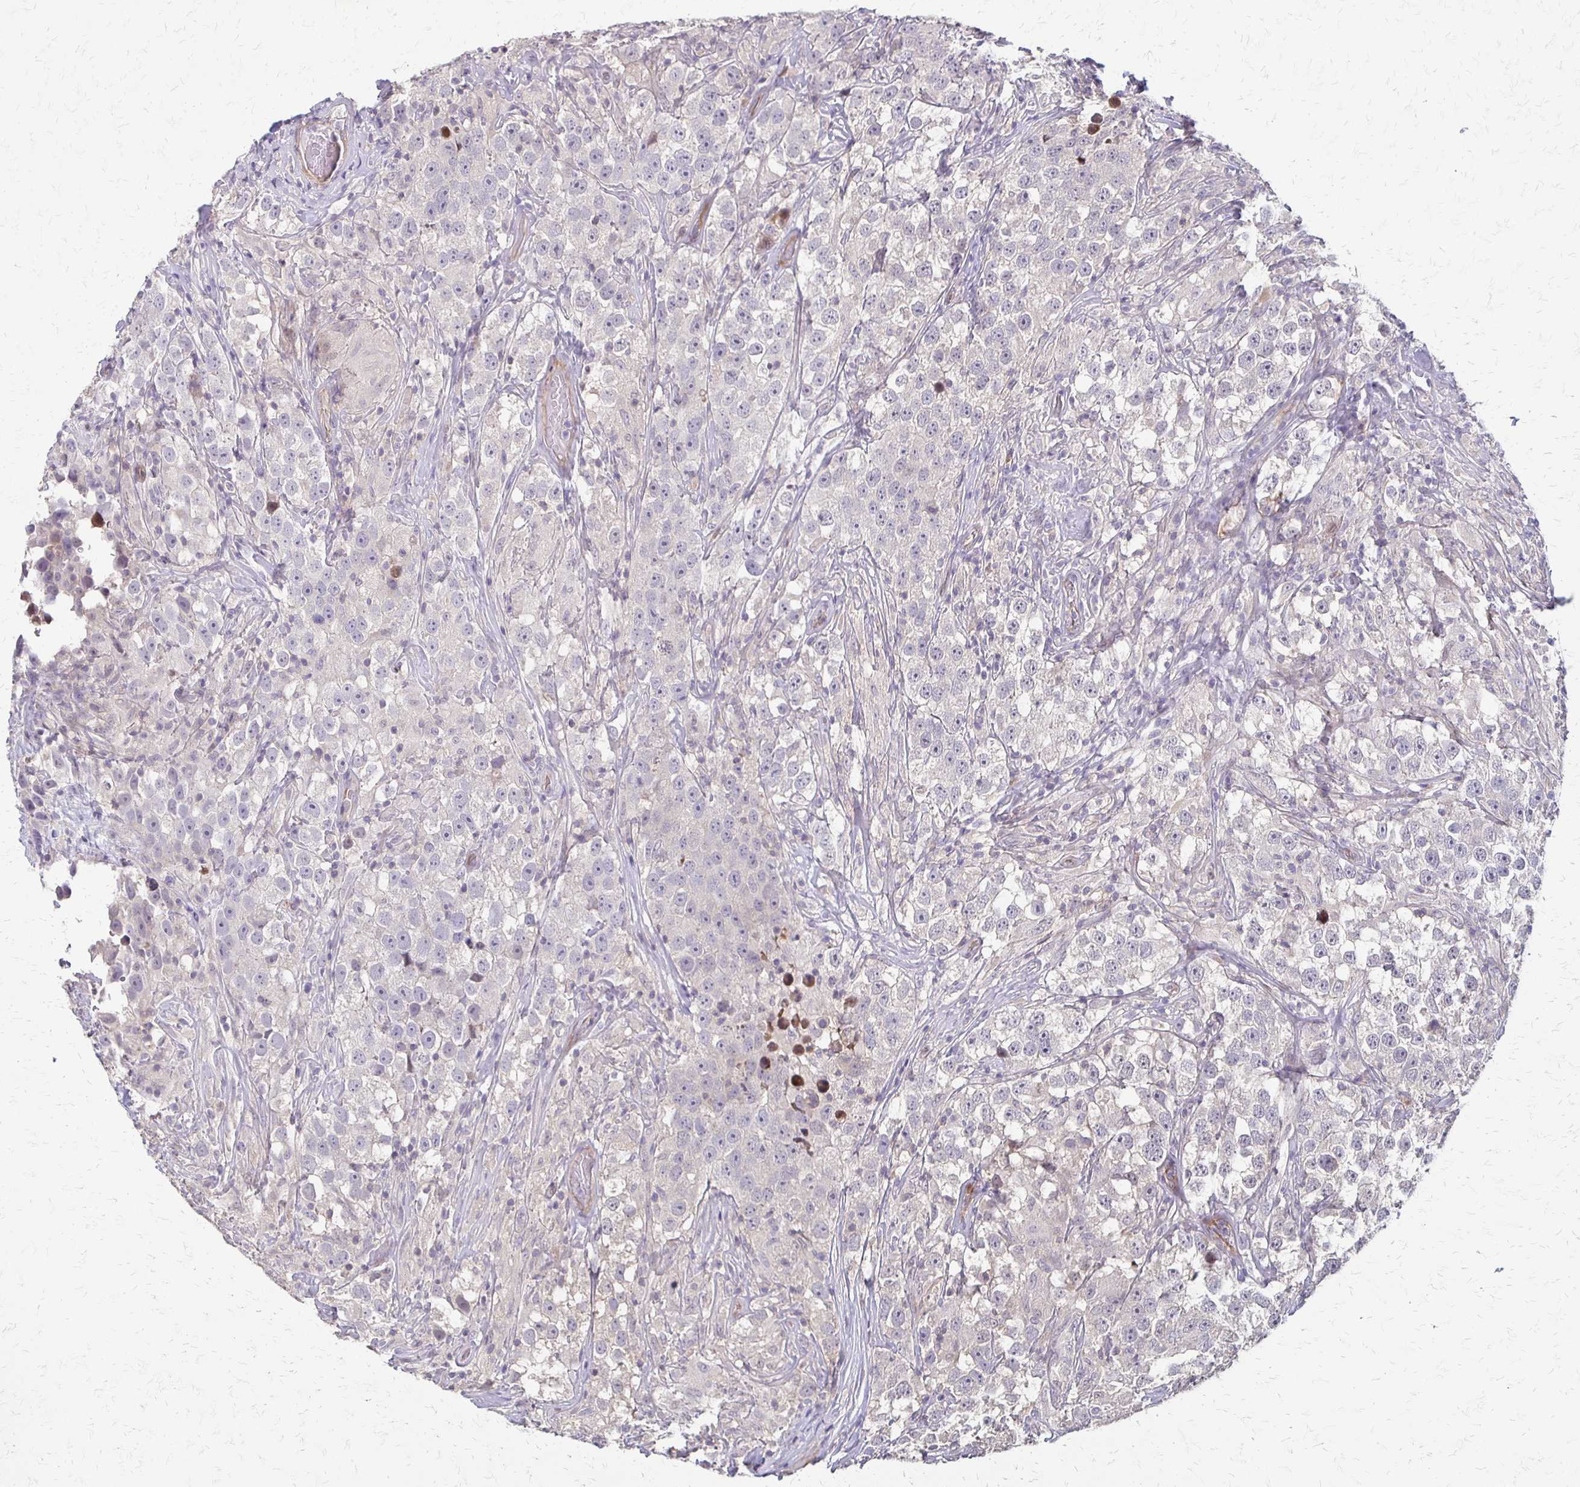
{"staining": {"intensity": "negative", "quantity": "none", "location": "none"}, "tissue": "testis cancer", "cell_type": "Tumor cells", "image_type": "cancer", "snomed": [{"axis": "morphology", "description": "Seminoma, NOS"}, {"axis": "topography", "description": "Testis"}], "caption": "There is no significant positivity in tumor cells of testis cancer (seminoma).", "gene": "CFL2", "patient": {"sex": "male", "age": 46}}